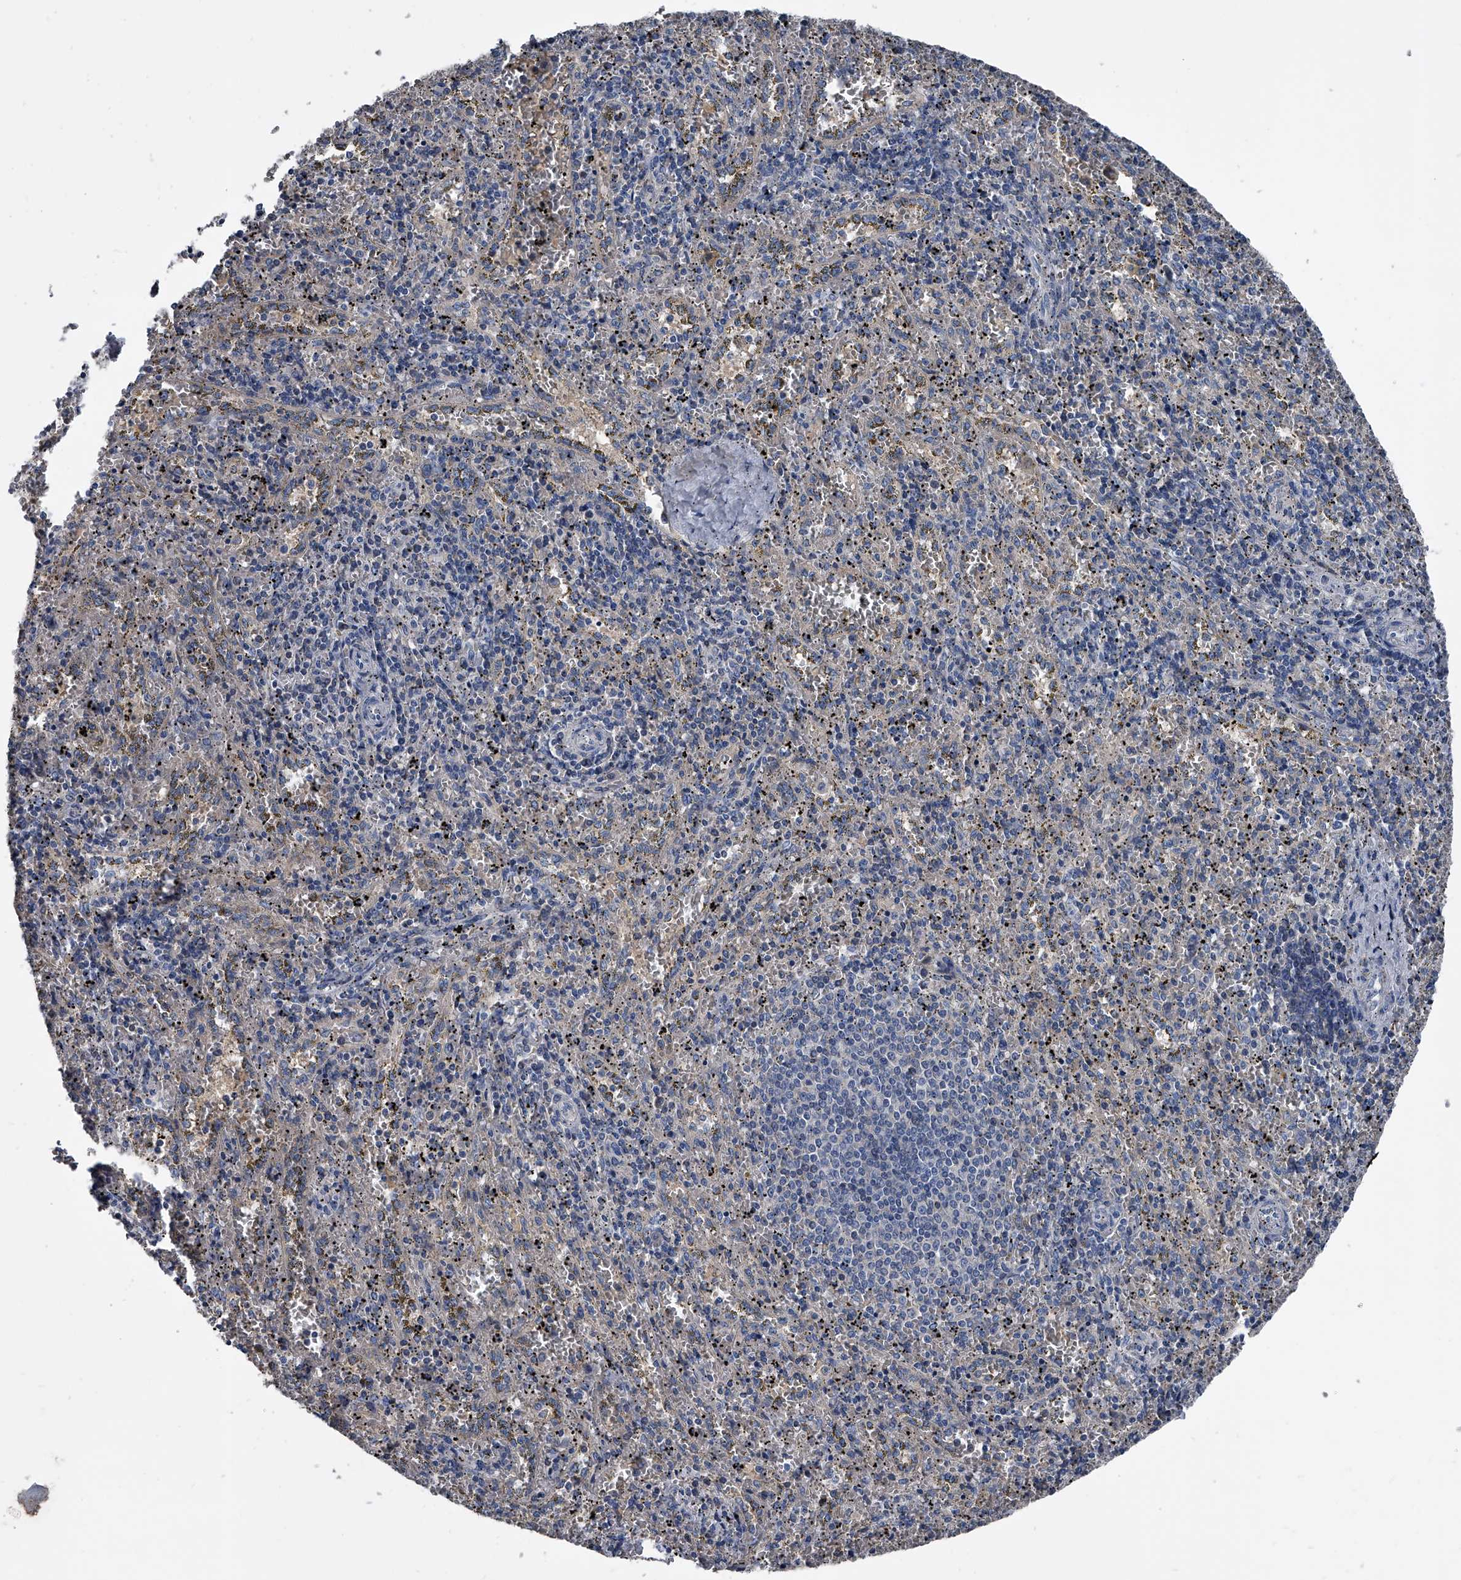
{"staining": {"intensity": "negative", "quantity": "none", "location": "none"}, "tissue": "spleen", "cell_type": "Cells in red pulp", "image_type": "normal", "snomed": [{"axis": "morphology", "description": "Normal tissue, NOS"}, {"axis": "topography", "description": "Spleen"}], "caption": "Human spleen stained for a protein using immunohistochemistry exhibits no staining in cells in red pulp.", "gene": "KIF13A", "patient": {"sex": "male", "age": 11}}